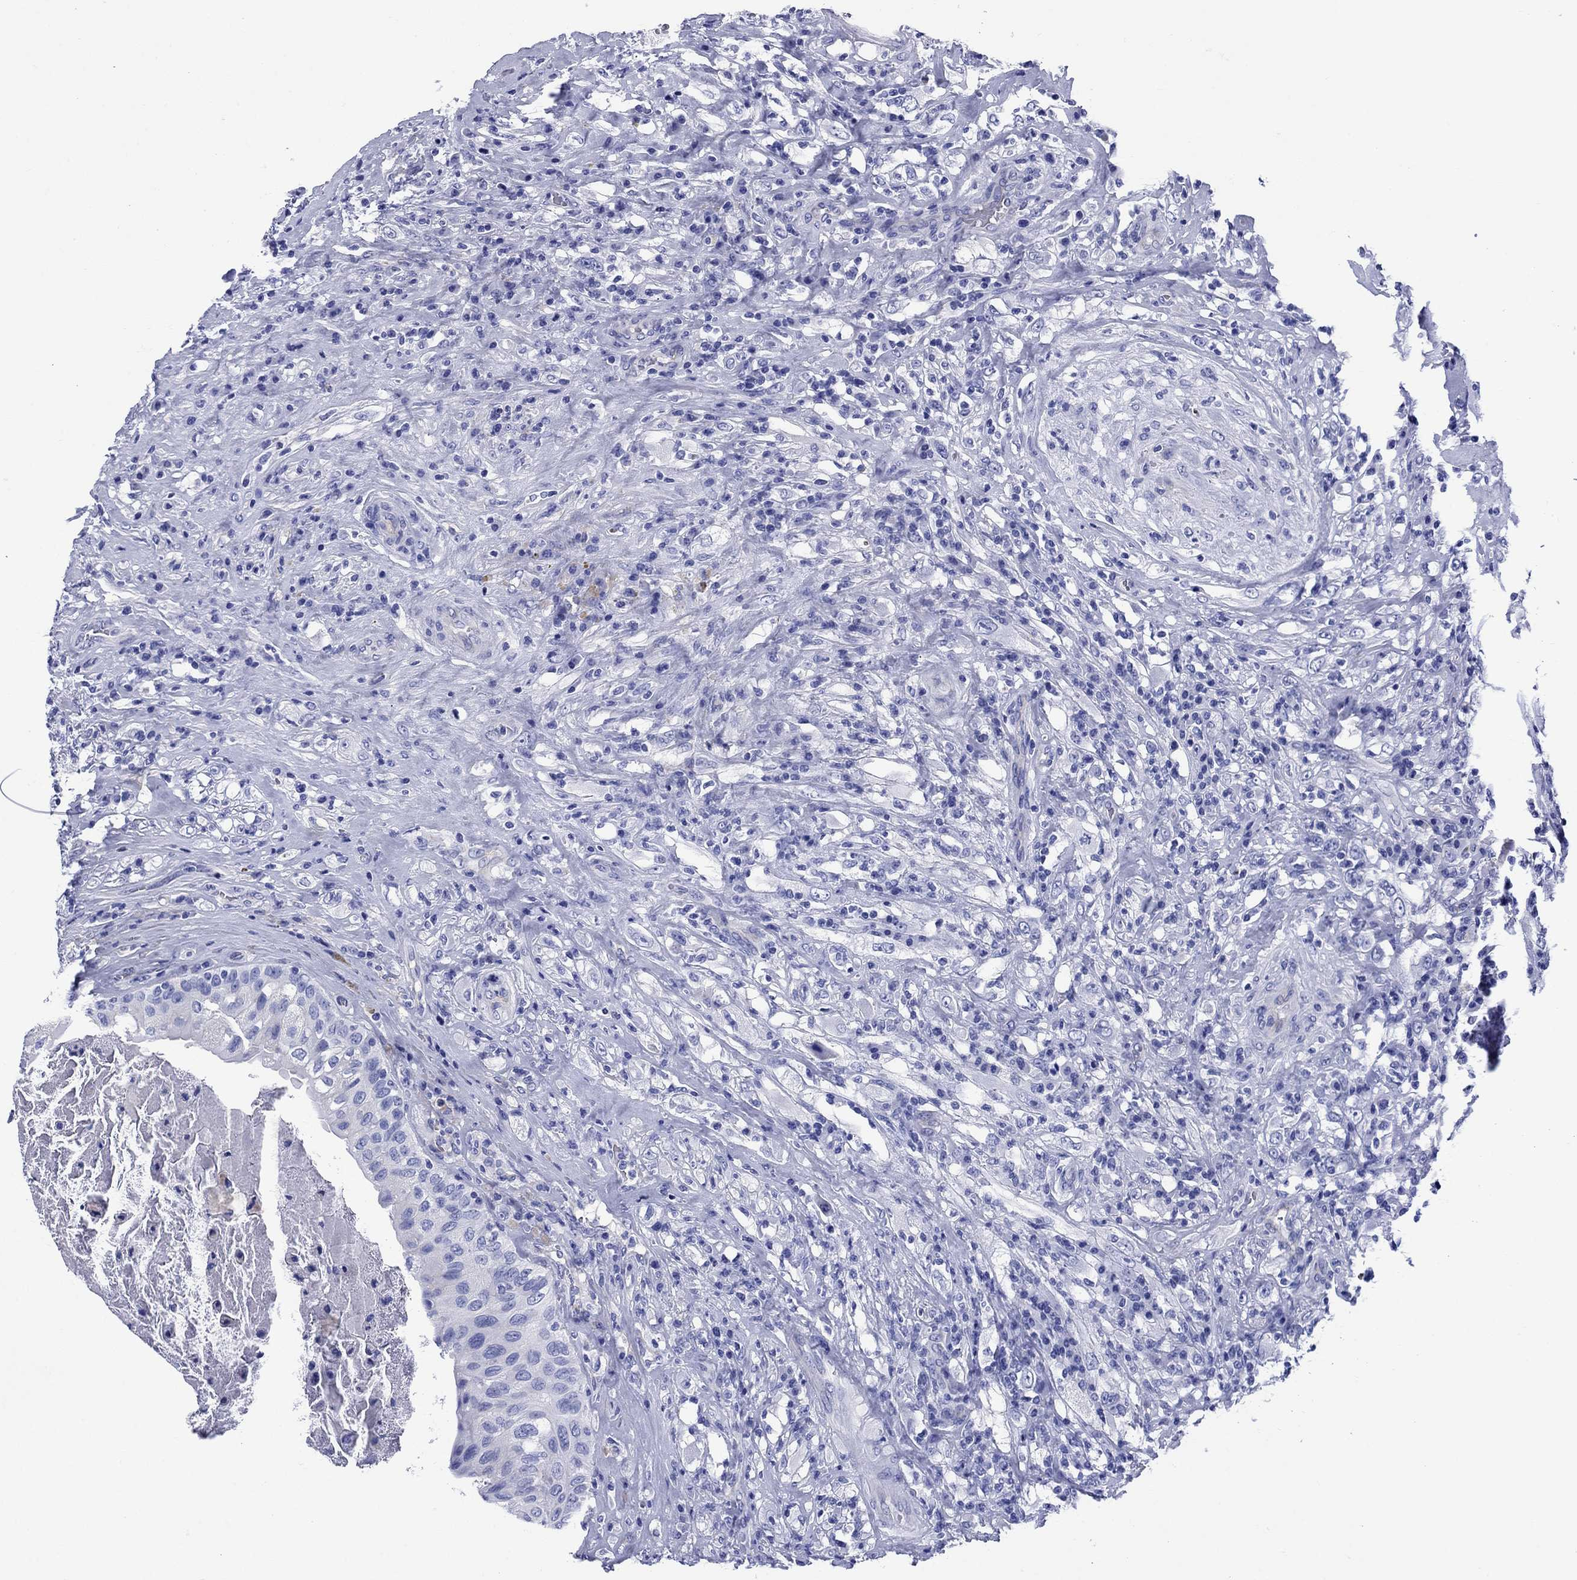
{"staining": {"intensity": "negative", "quantity": "none", "location": "none"}, "tissue": "testis cancer", "cell_type": "Tumor cells", "image_type": "cancer", "snomed": [{"axis": "morphology", "description": "Necrosis, NOS"}, {"axis": "morphology", "description": "Carcinoma, Embryonal, NOS"}, {"axis": "topography", "description": "Testis"}], "caption": "A high-resolution micrograph shows immunohistochemistry staining of testis cancer, which reveals no significant expression in tumor cells.", "gene": "SLC1A2", "patient": {"sex": "male", "age": 19}}